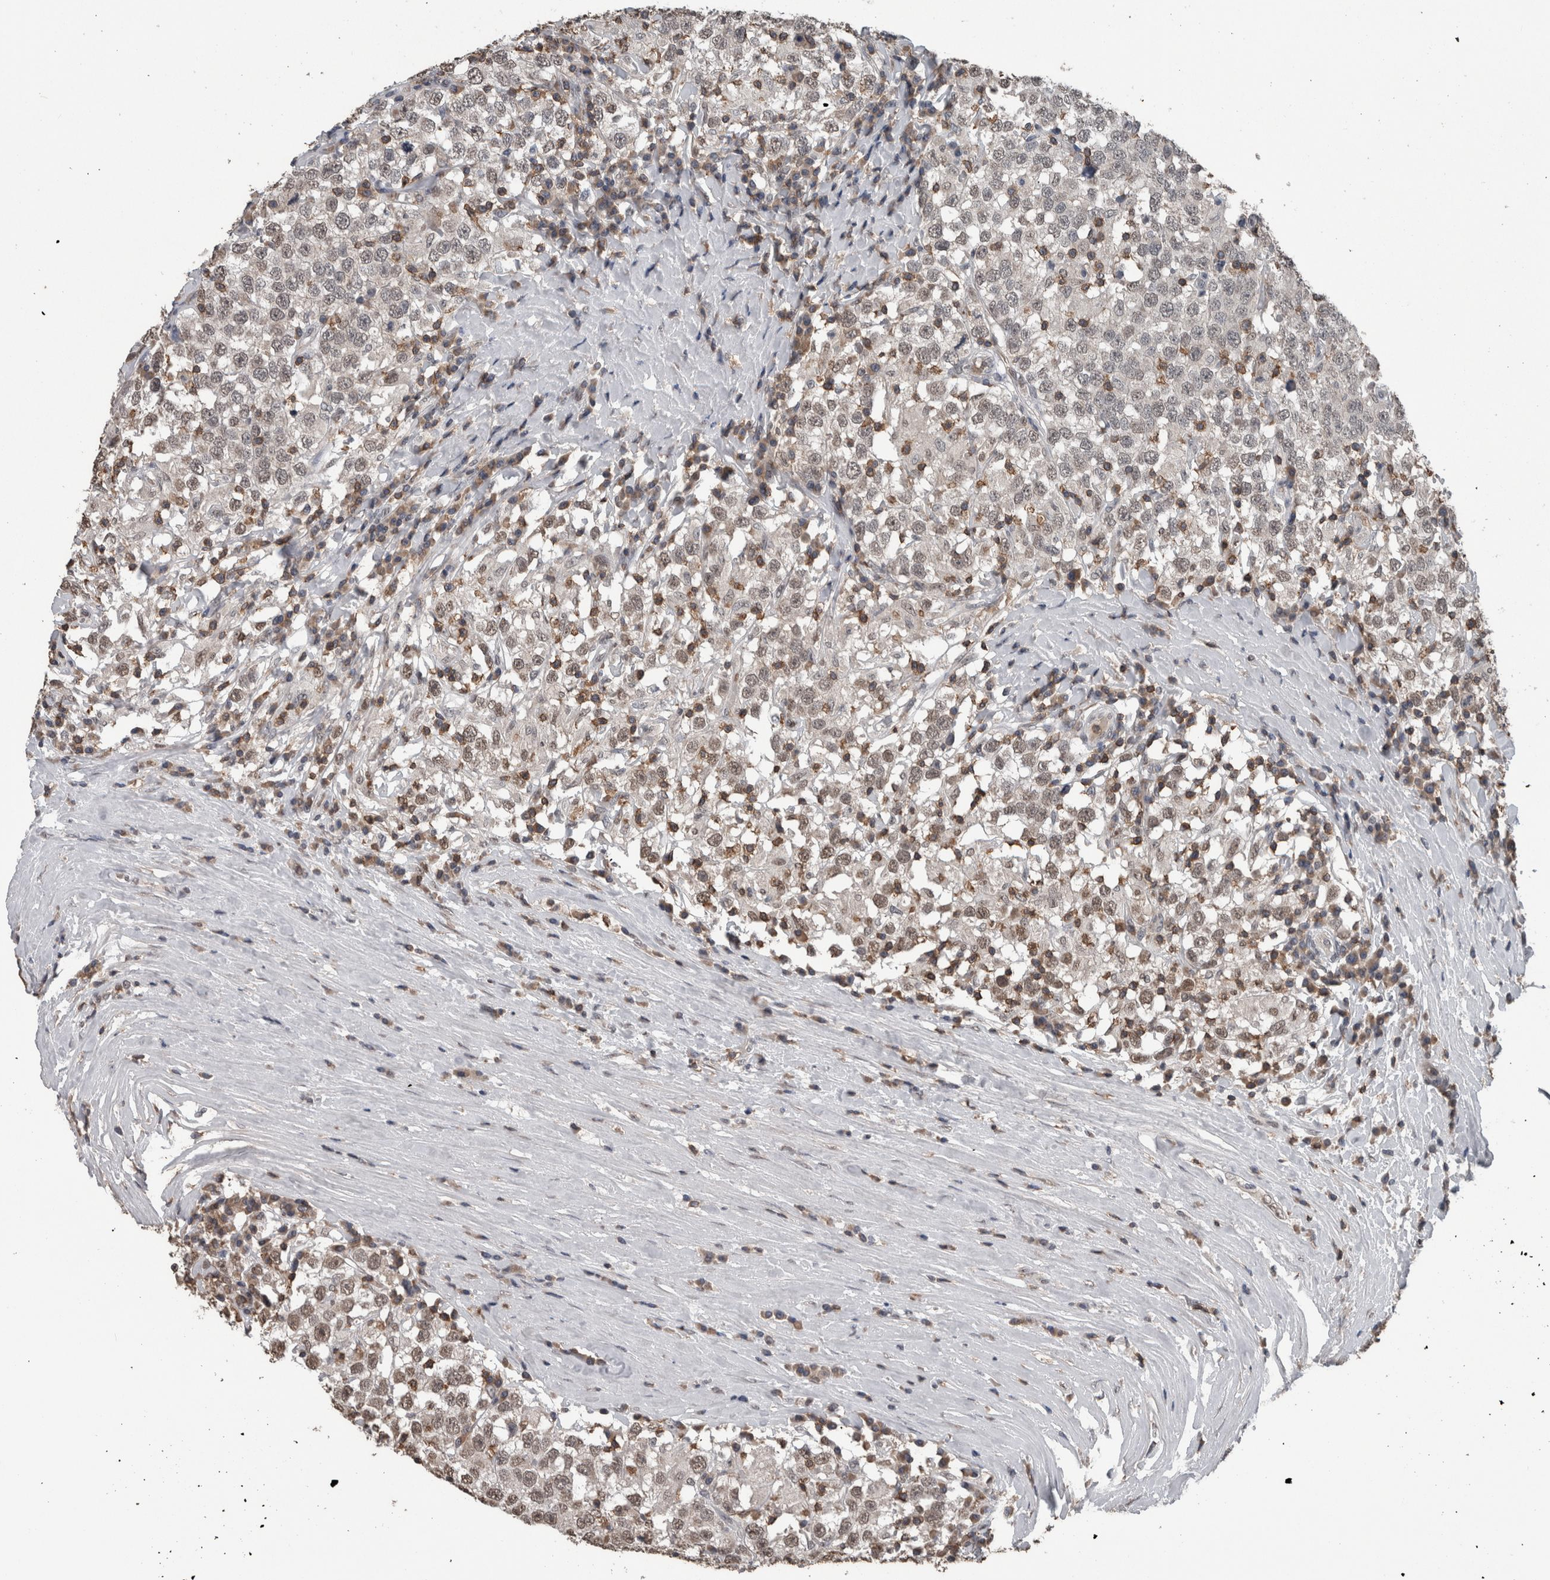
{"staining": {"intensity": "weak", "quantity": "25%-75%", "location": "nuclear"}, "tissue": "testis cancer", "cell_type": "Tumor cells", "image_type": "cancer", "snomed": [{"axis": "morphology", "description": "Seminoma, NOS"}, {"axis": "topography", "description": "Testis"}], "caption": "Seminoma (testis) stained for a protein (brown) demonstrates weak nuclear positive expression in approximately 25%-75% of tumor cells.", "gene": "MAFF", "patient": {"sex": "male", "age": 41}}